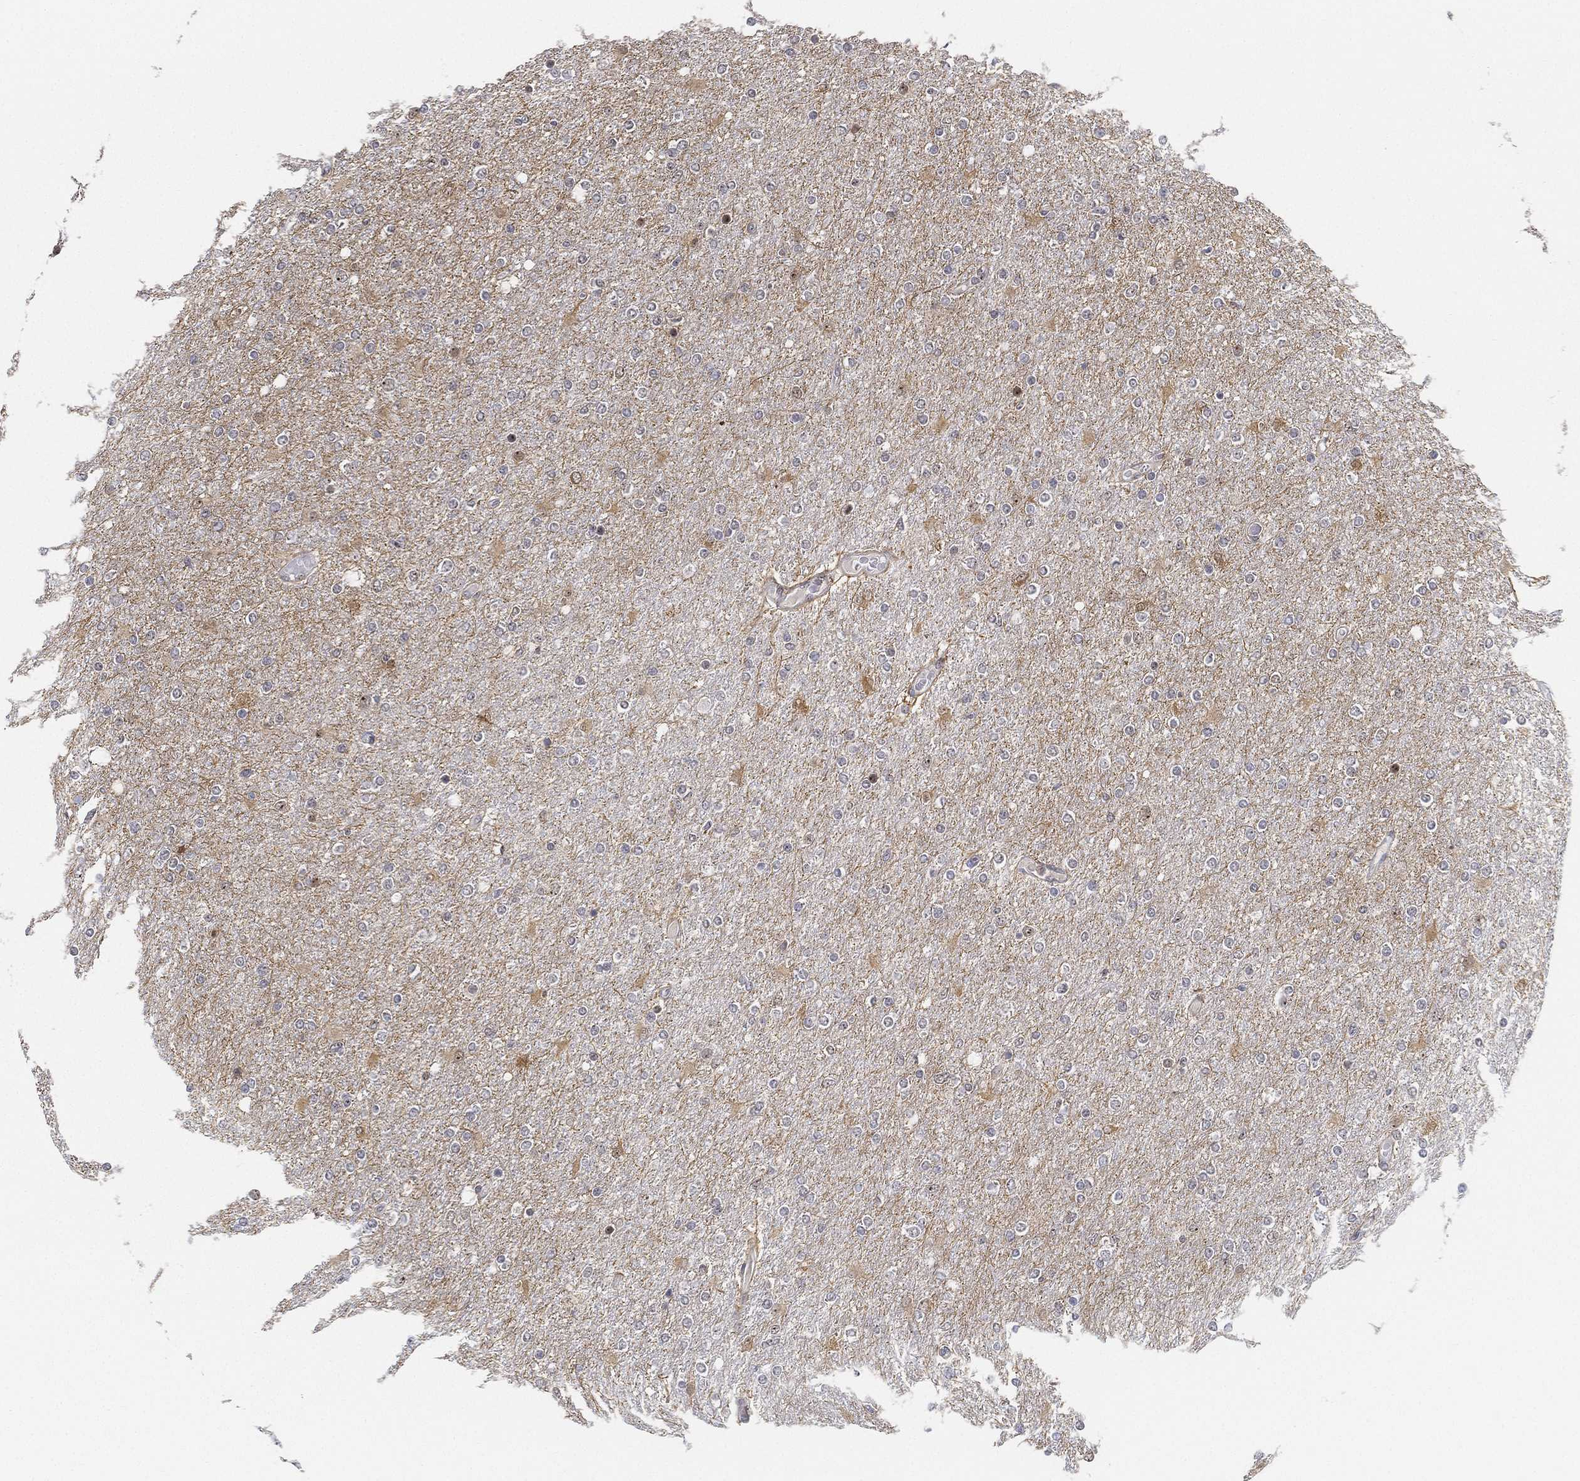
{"staining": {"intensity": "negative", "quantity": "none", "location": "none"}, "tissue": "glioma", "cell_type": "Tumor cells", "image_type": "cancer", "snomed": [{"axis": "morphology", "description": "Glioma, malignant, High grade"}, {"axis": "topography", "description": "Cerebral cortex"}], "caption": "The photomicrograph demonstrates no staining of tumor cells in glioma.", "gene": "PPP1R16B", "patient": {"sex": "male", "age": 70}}